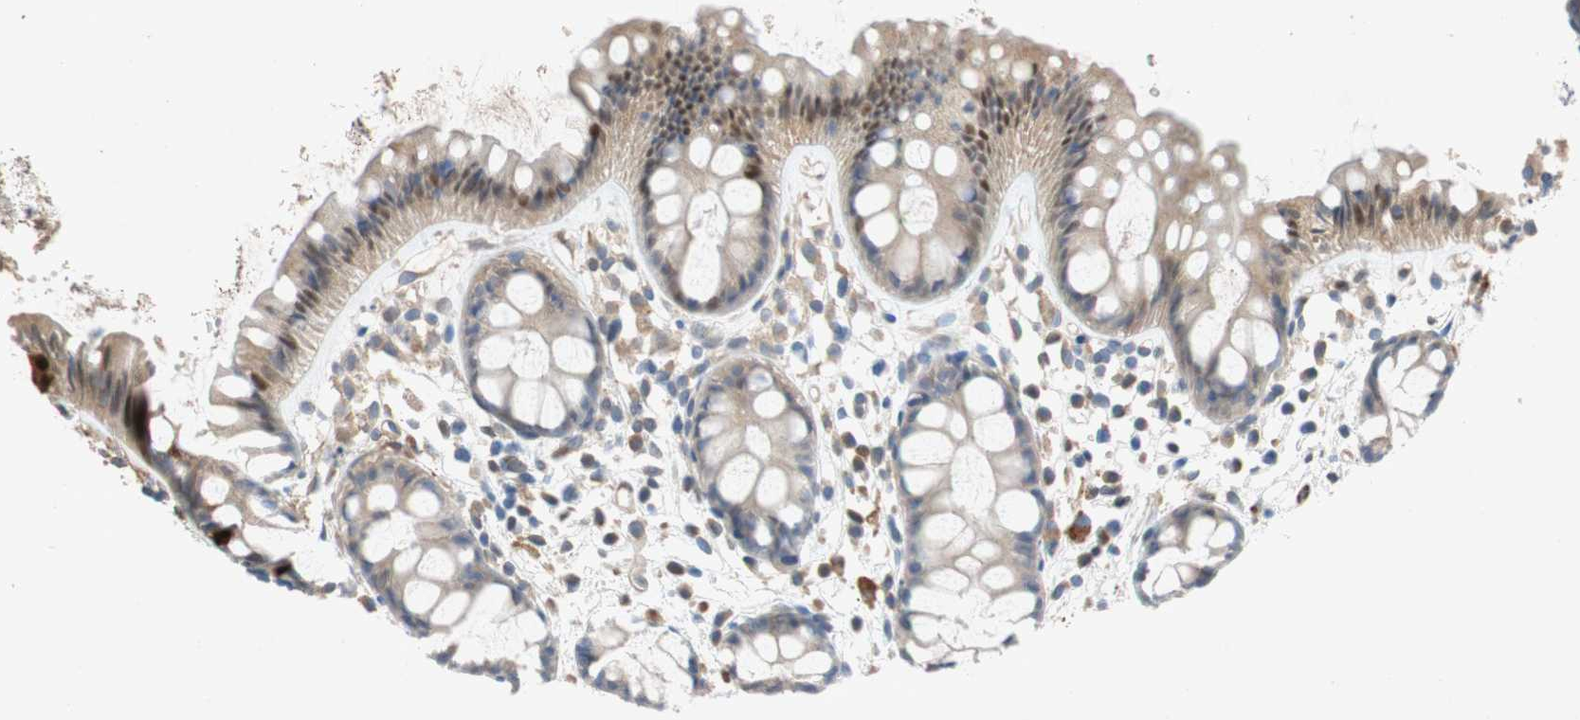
{"staining": {"intensity": "weak", "quantity": "25%-75%", "location": "cytoplasmic/membranous,nuclear"}, "tissue": "rectum", "cell_type": "Glandular cells", "image_type": "normal", "snomed": [{"axis": "morphology", "description": "Normal tissue, NOS"}, {"axis": "topography", "description": "Rectum"}], "caption": "High-power microscopy captured an IHC histopathology image of benign rectum, revealing weak cytoplasmic/membranous,nuclear positivity in about 25%-75% of glandular cells.", "gene": "RELB", "patient": {"sex": "female", "age": 66}}